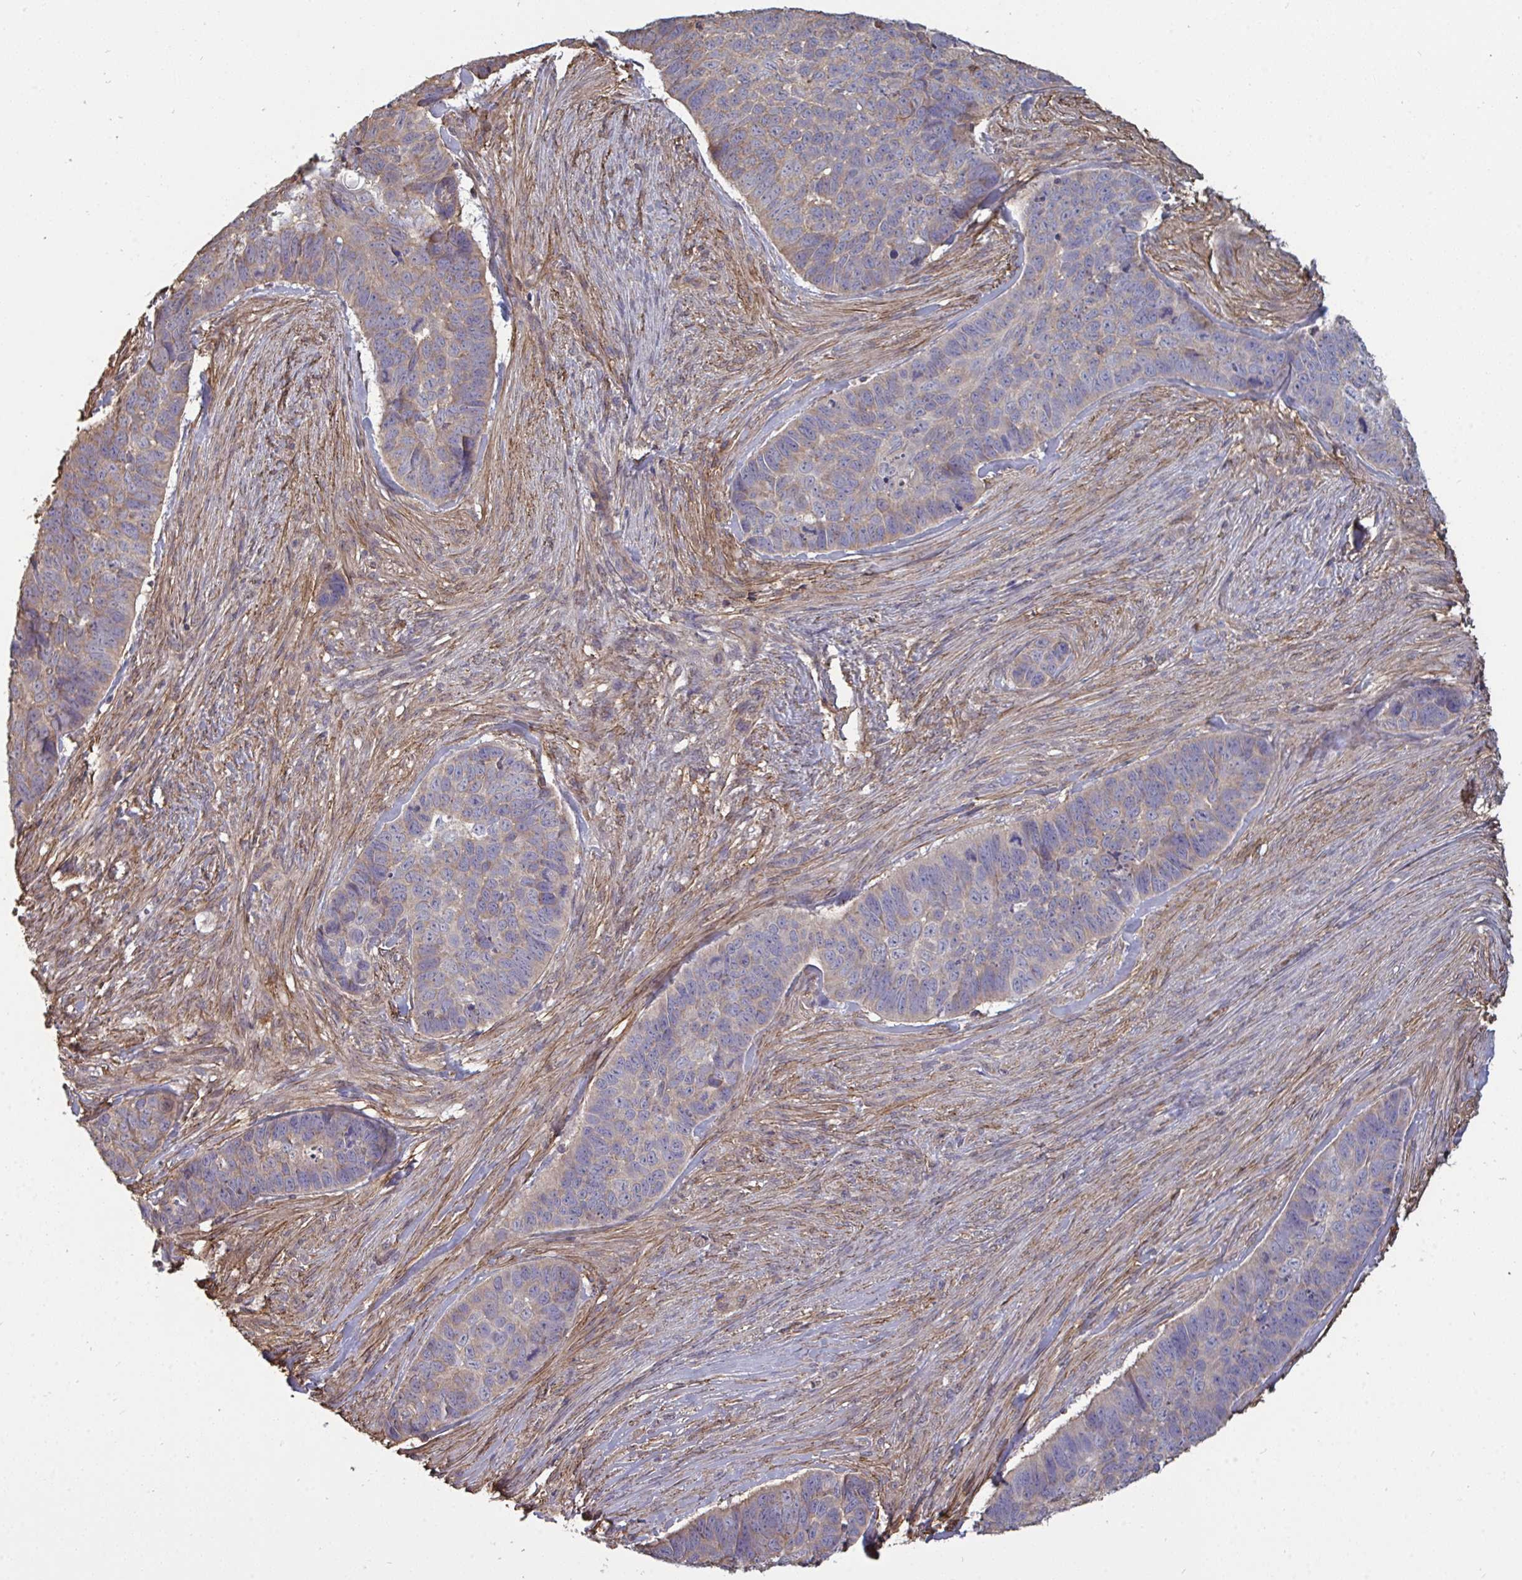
{"staining": {"intensity": "negative", "quantity": "none", "location": "none"}, "tissue": "skin cancer", "cell_type": "Tumor cells", "image_type": "cancer", "snomed": [{"axis": "morphology", "description": "Basal cell carcinoma"}, {"axis": "topography", "description": "Skin"}], "caption": "IHC micrograph of human skin basal cell carcinoma stained for a protein (brown), which shows no staining in tumor cells.", "gene": "ISCU", "patient": {"sex": "female", "age": 82}}